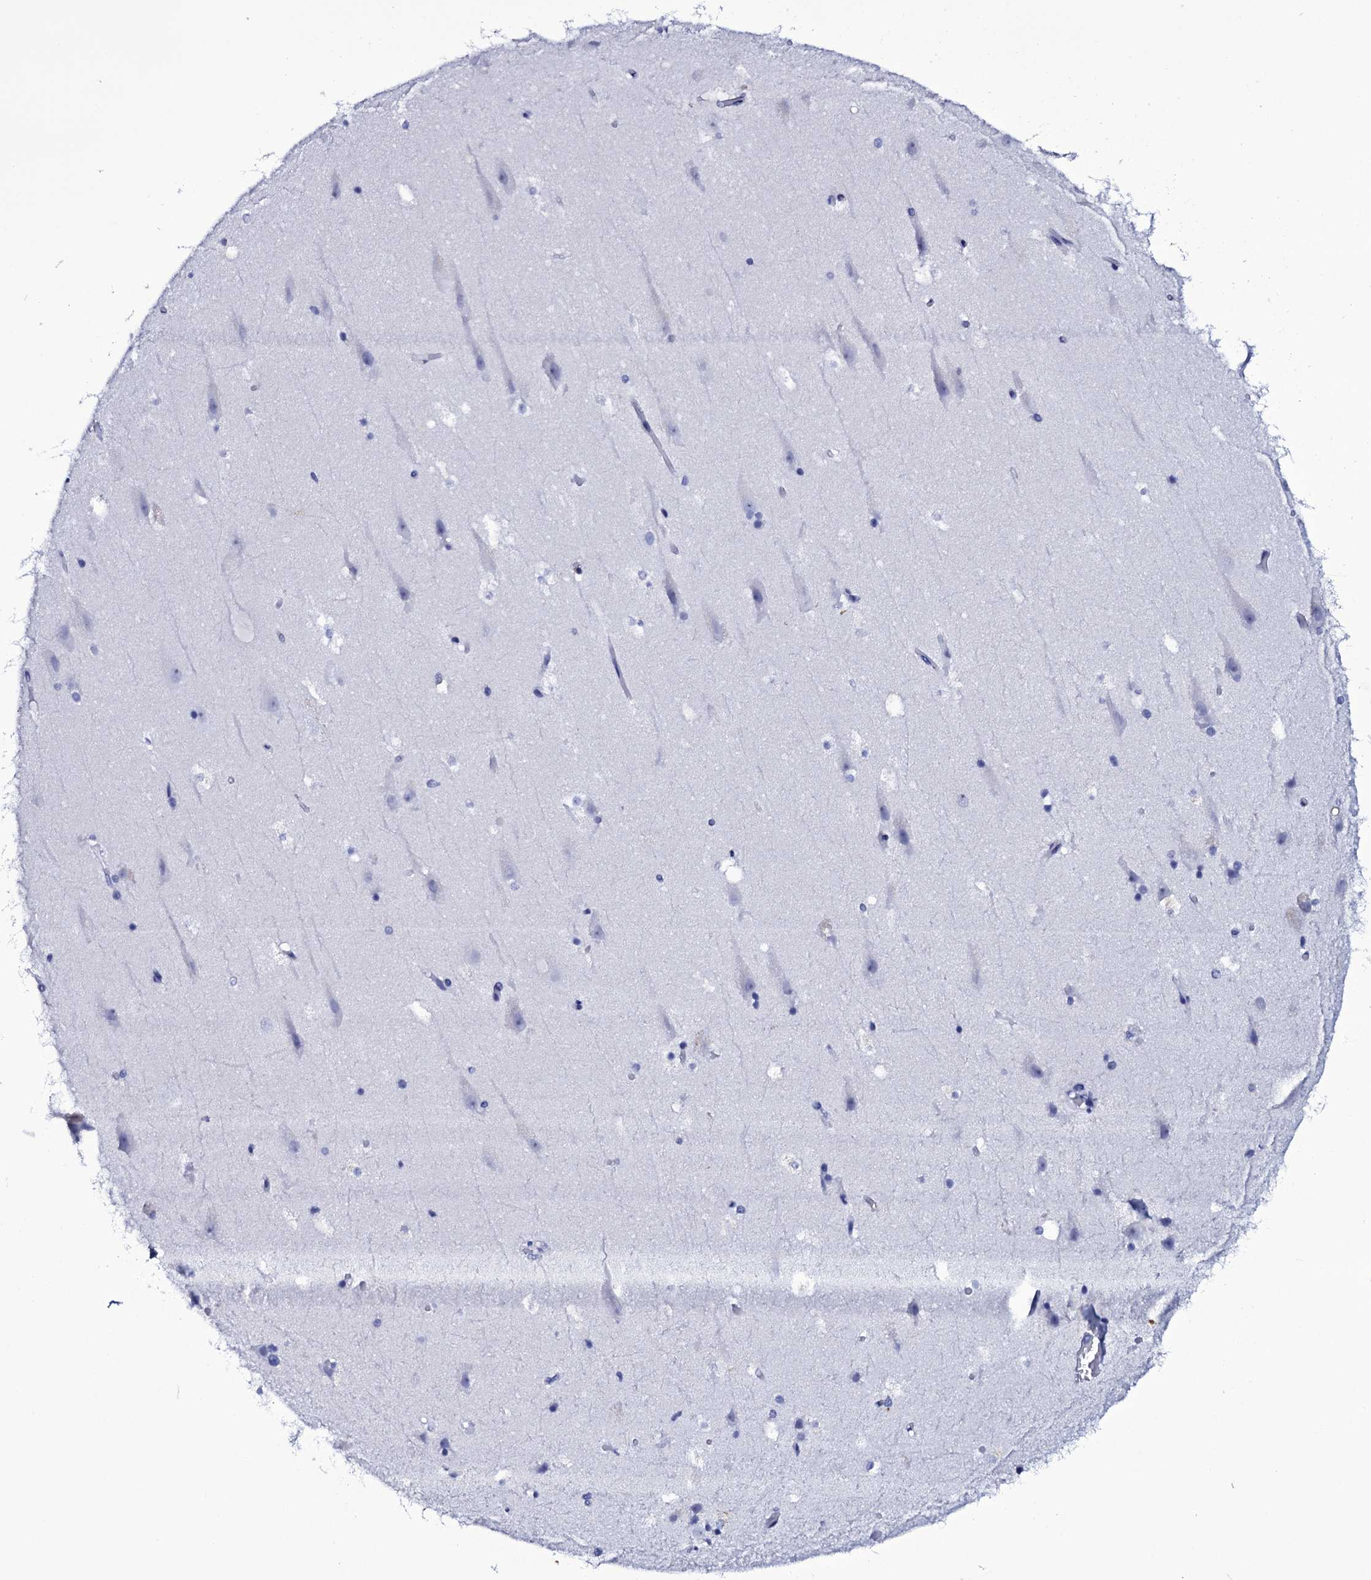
{"staining": {"intensity": "negative", "quantity": "none", "location": "none"}, "tissue": "hippocampus", "cell_type": "Glial cells", "image_type": "normal", "snomed": [{"axis": "morphology", "description": "Normal tissue, NOS"}, {"axis": "topography", "description": "Hippocampus"}], "caption": "Immunohistochemistry histopathology image of unremarkable human hippocampus stained for a protein (brown), which shows no positivity in glial cells. (Stains: DAB IHC with hematoxylin counter stain, Microscopy: brightfield microscopy at high magnification).", "gene": "ITPRID2", "patient": {"sex": "female", "age": 52}}